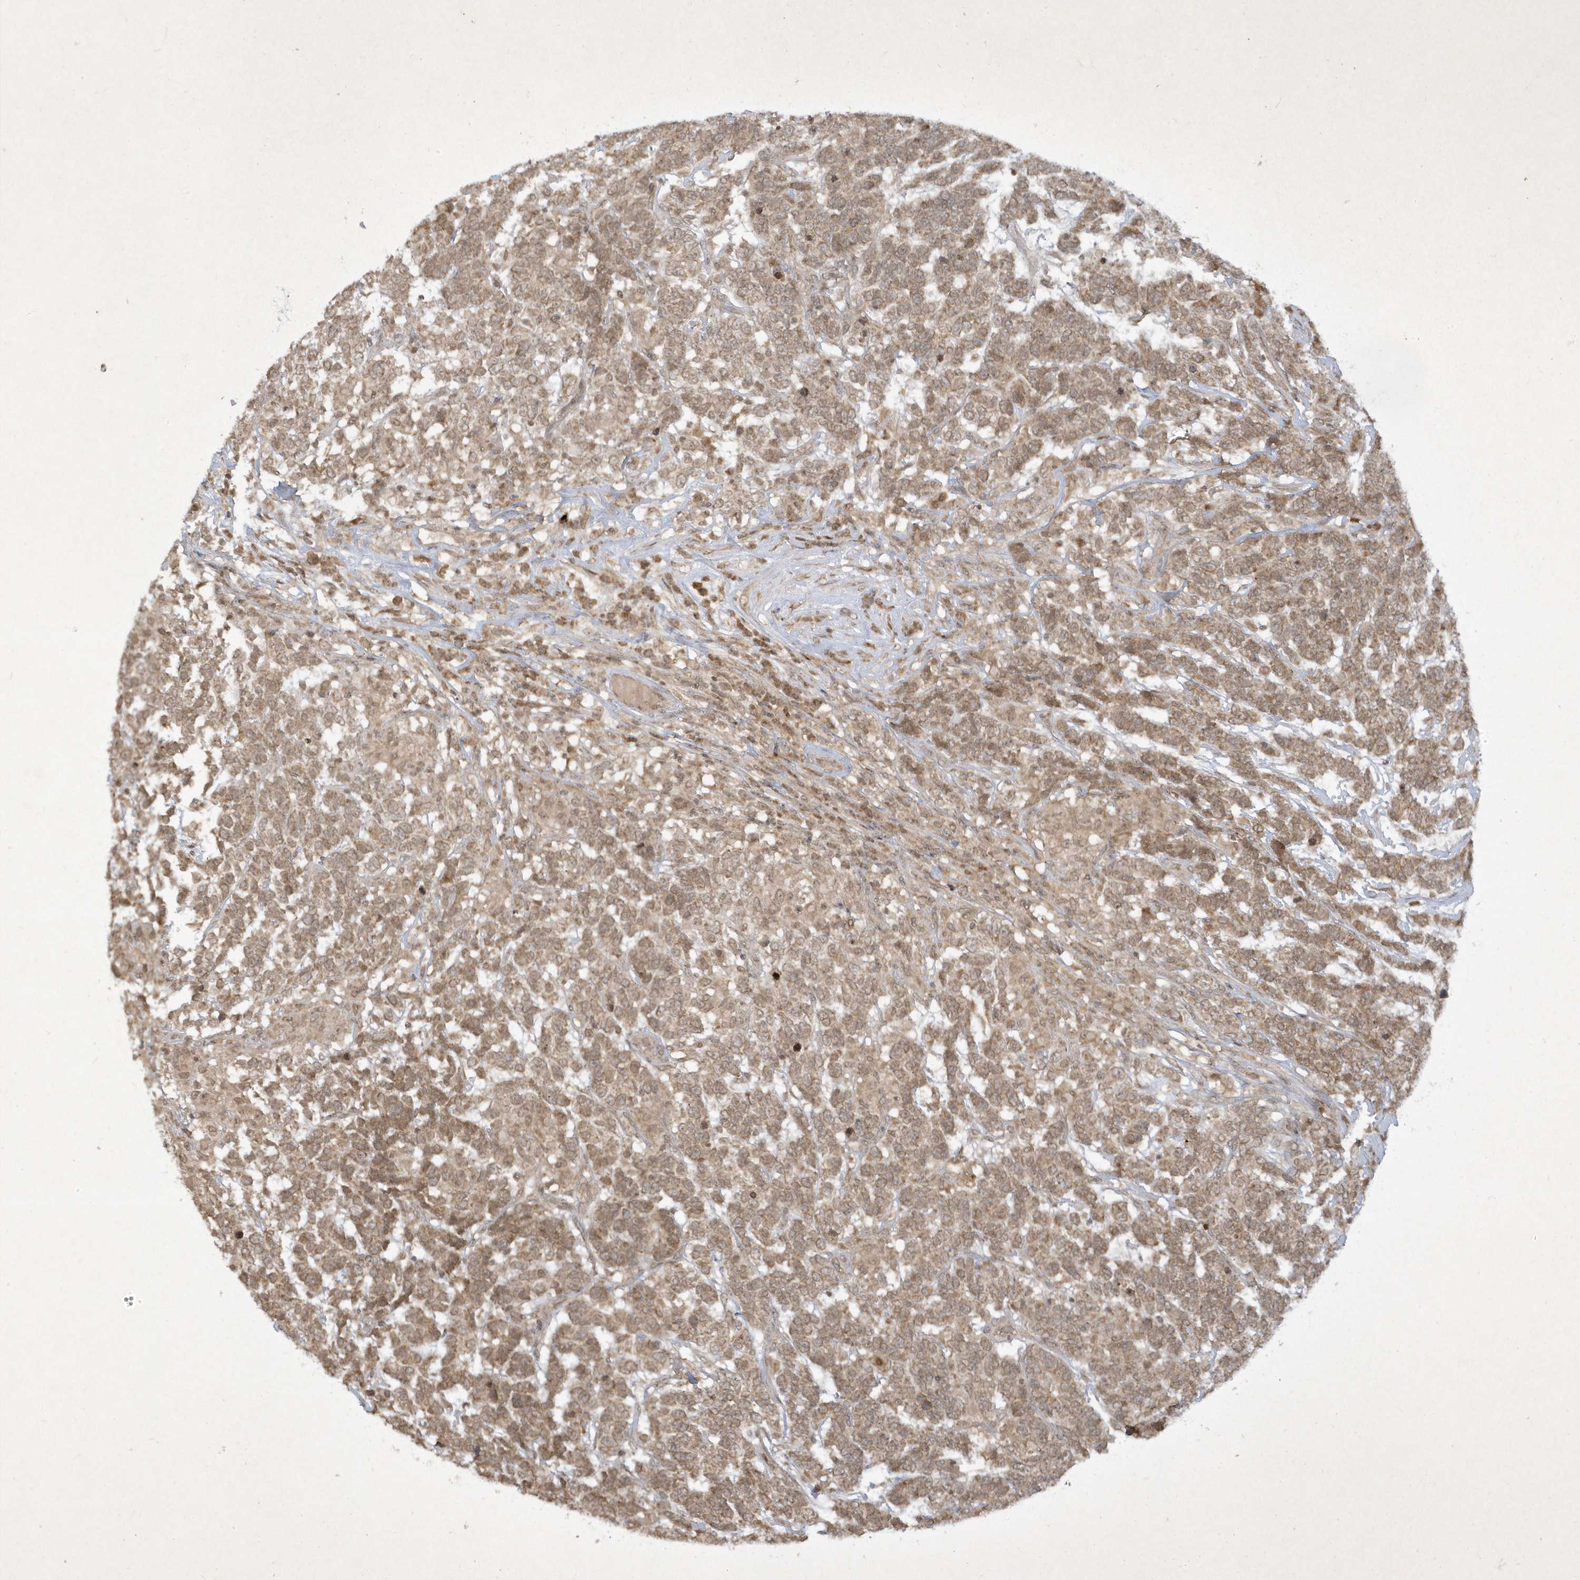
{"staining": {"intensity": "weak", "quantity": ">75%", "location": "cytoplasmic/membranous,nuclear"}, "tissue": "testis cancer", "cell_type": "Tumor cells", "image_type": "cancer", "snomed": [{"axis": "morphology", "description": "Carcinoma, Embryonal, NOS"}, {"axis": "topography", "description": "Testis"}], "caption": "Testis cancer (embryonal carcinoma) was stained to show a protein in brown. There is low levels of weak cytoplasmic/membranous and nuclear staining in approximately >75% of tumor cells.", "gene": "ZNF213", "patient": {"sex": "male", "age": 26}}